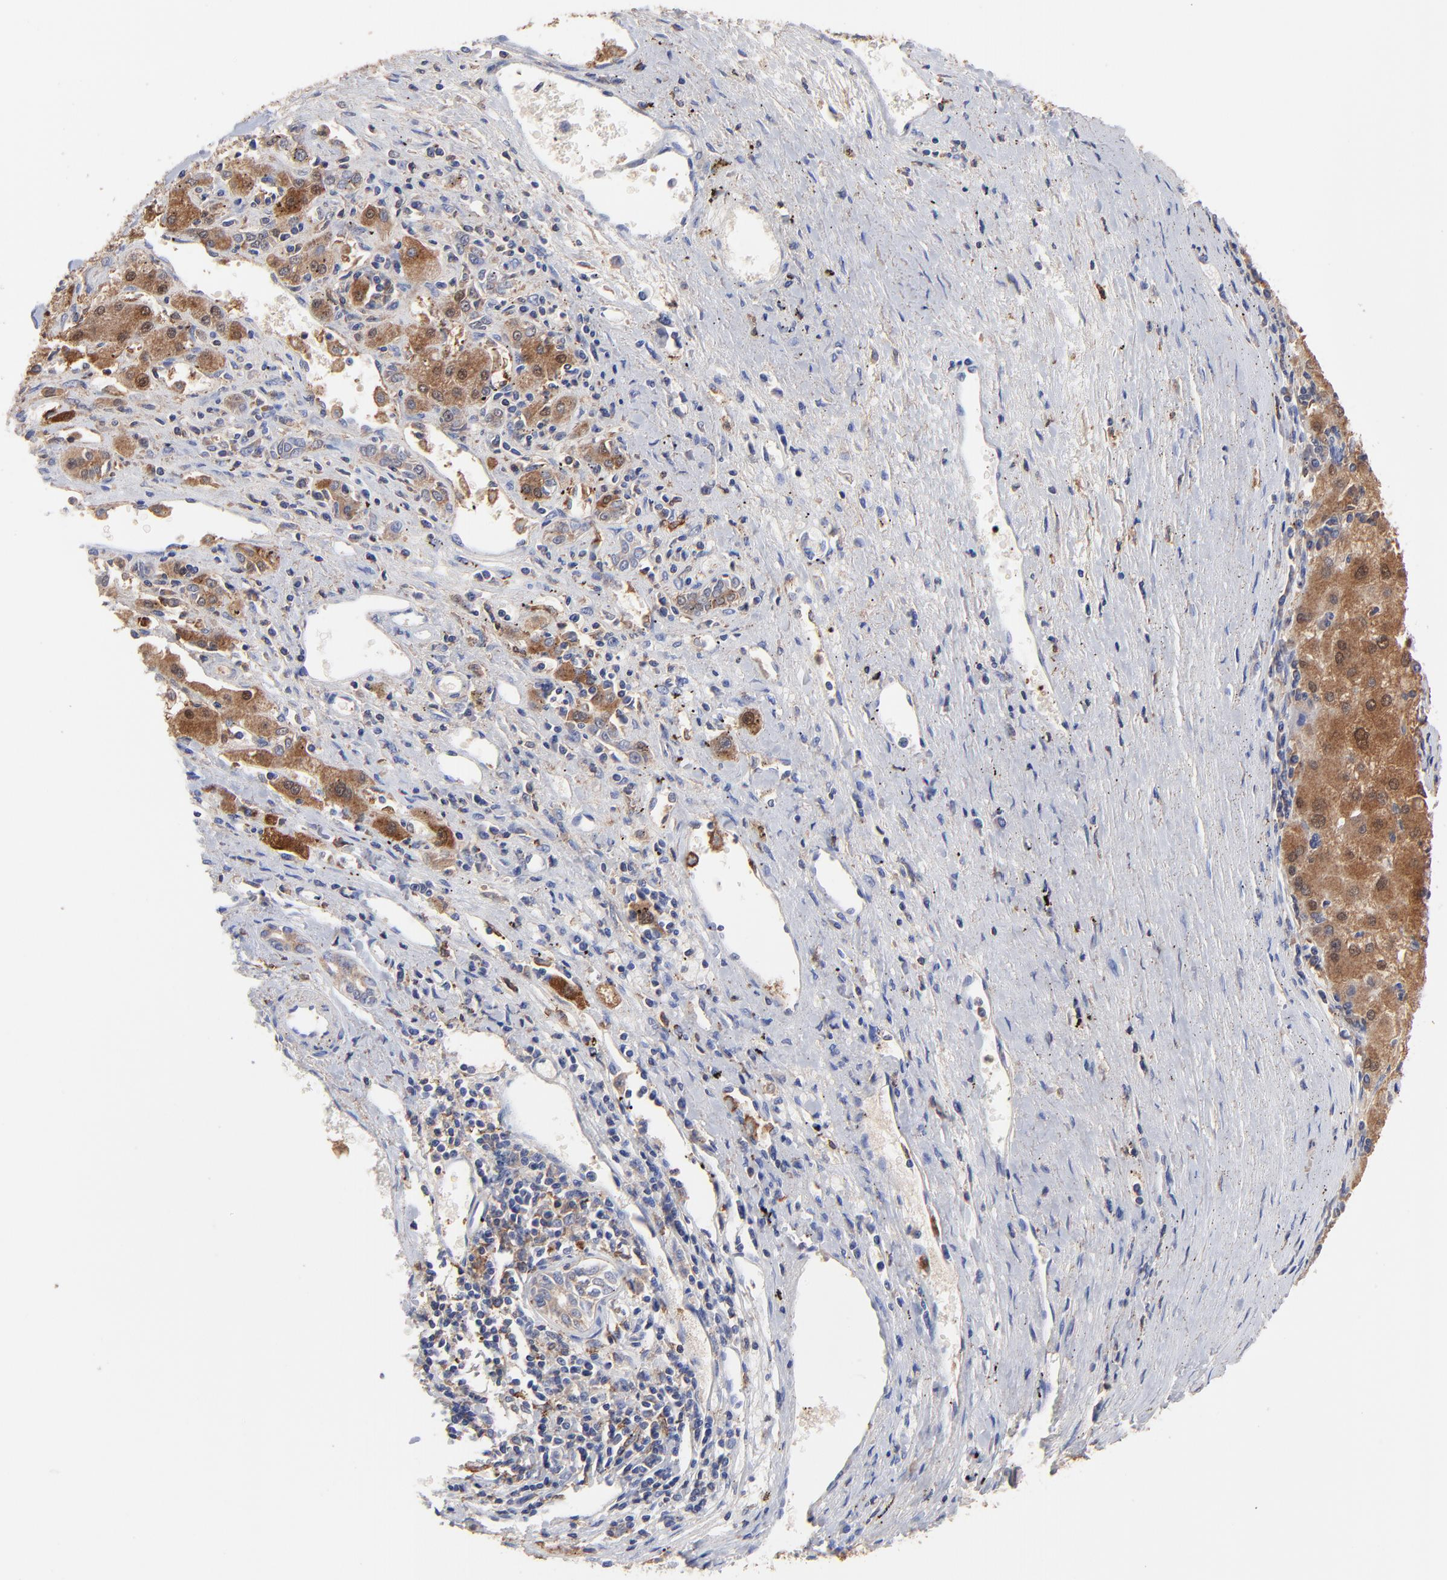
{"staining": {"intensity": "strong", "quantity": ">75%", "location": "cytoplasmic/membranous,nuclear"}, "tissue": "liver cancer", "cell_type": "Tumor cells", "image_type": "cancer", "snomed": [{"axis": "morphology", "description": "Carcinoma, Hepatocellular, NOS"}, {"axis": "topography", "description": "Liver"}], "caption": "Immunohistochemistry (IHC) photomicrograph of human liver hepatocellular carcinoma stained for a protein (brown), which displays high levels of strong cytoplasmic/membranous and nuclear staining in approximately >75% of tumor cells.", "gene": "ASL", "patient": {"sex": "male", "age": 72}}